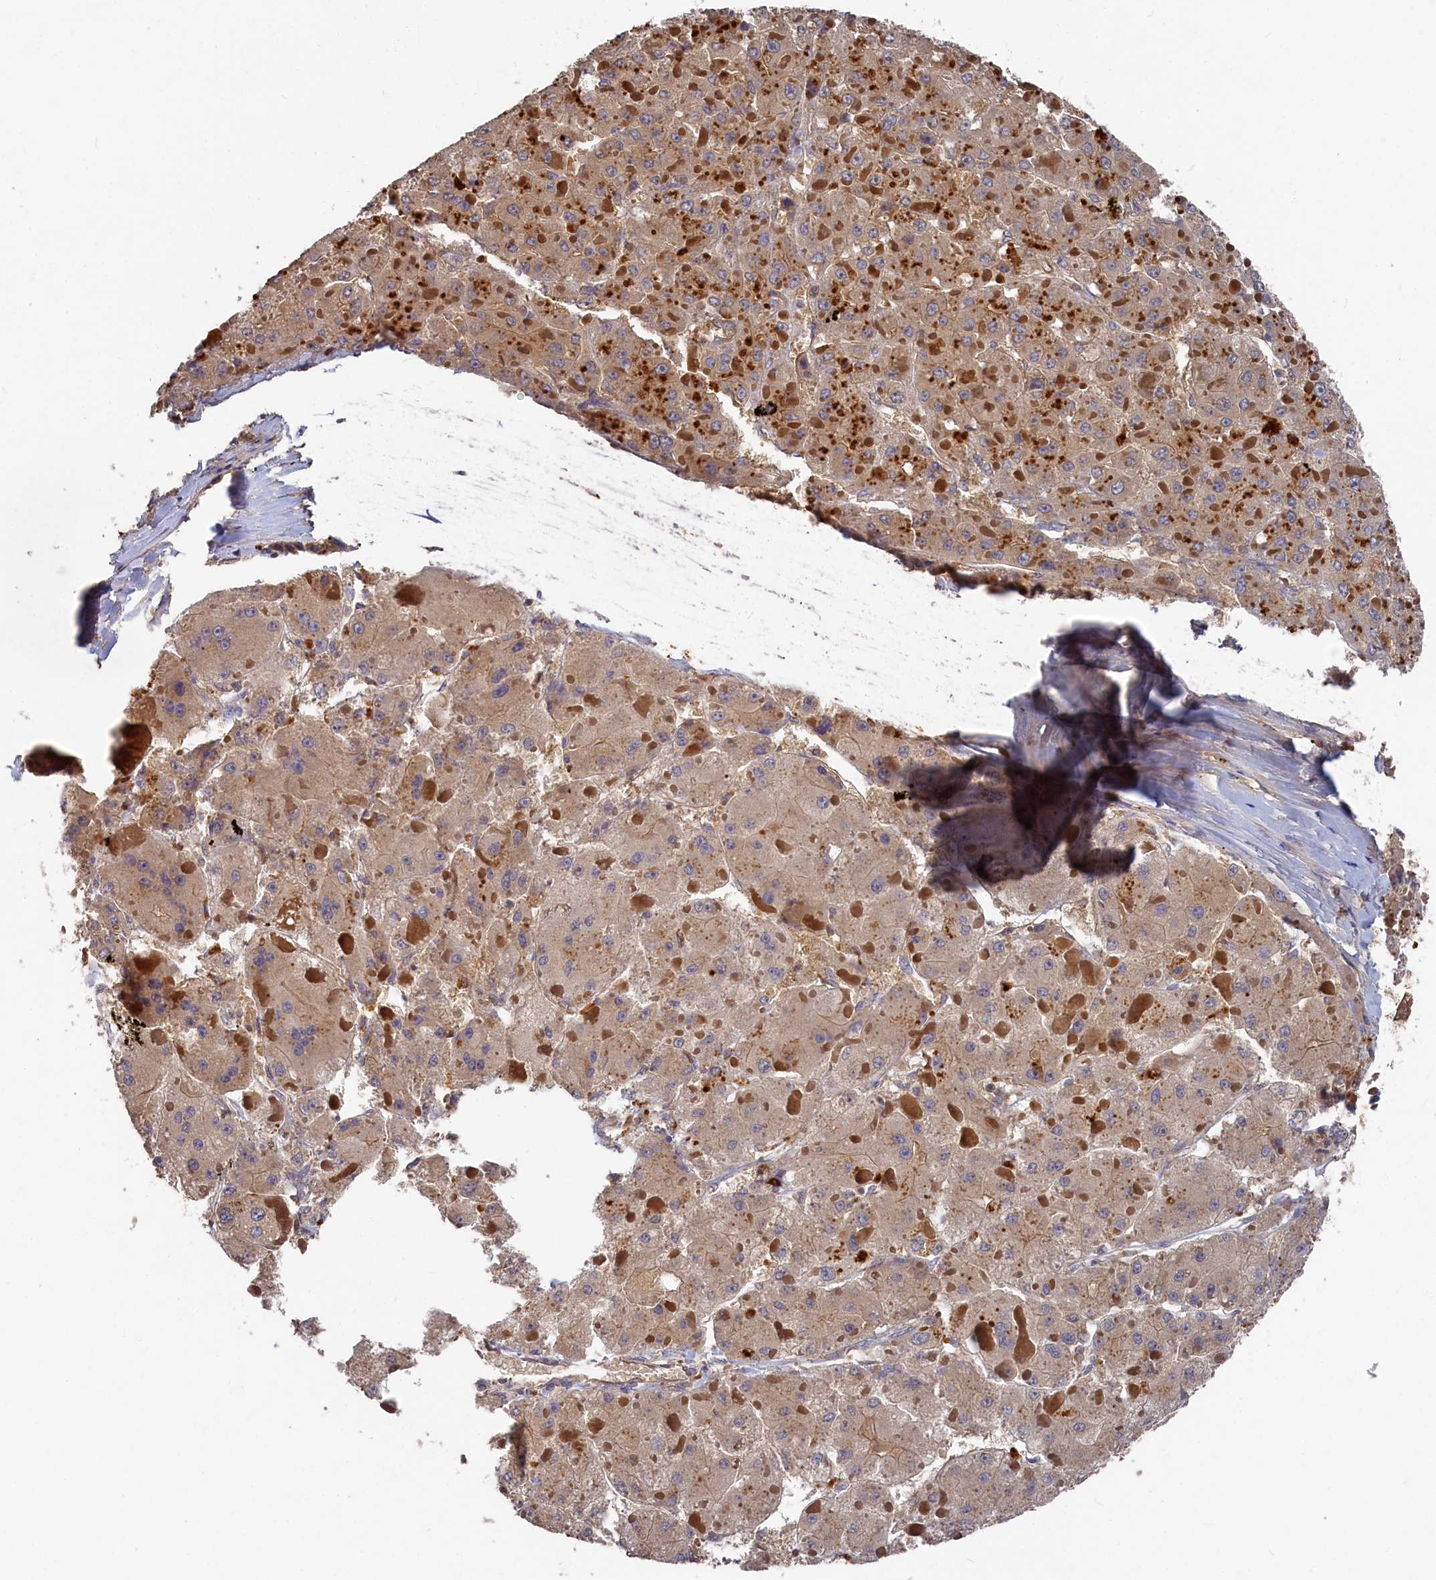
{"staining": {"intensity": "moderate", "quantity": ">75%", "location": "cytoplasmic/membranous"}, "tissue": "liver cancer", "cell_type": "Tumor cells", "image_type": "cancer", "snomed": [{"axis": "morphology", "description": "Carcinoma, Hepatocellular, NOS"}, {"axis": "topography", "description": "Liver"}], "caption": "A brown stain highlights moderate cytoplasmic/membranous positivity of a protein in liver hepatocellular carcinoma tumor cells.", "gene": "DHRS11", "patient": {"sex": "female", "age": 73}}